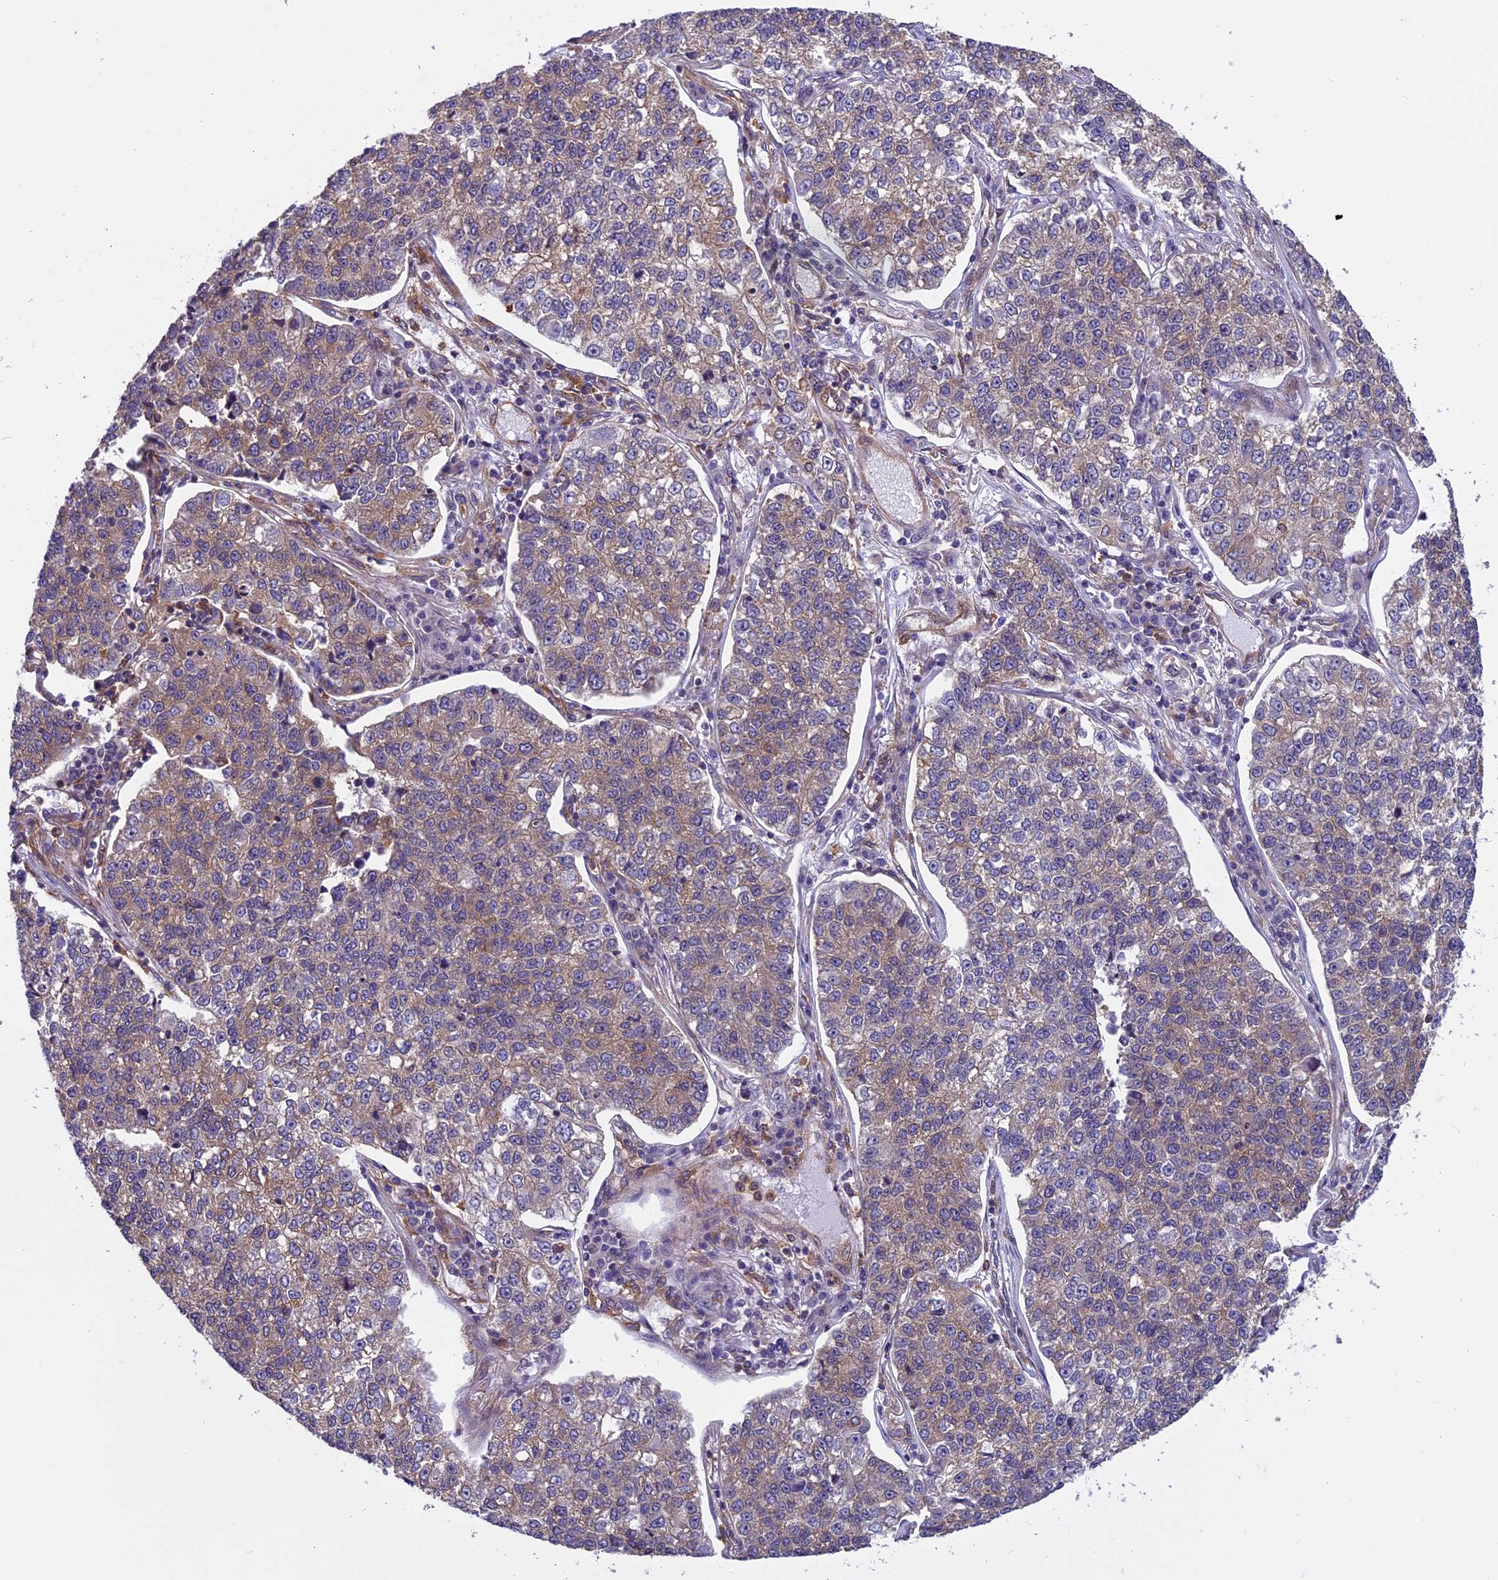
{"staining": {"intensity": "moderate", "quantity": "25%-75%", "location": "cytoplasmic/membranous"}, "tissue": "lung cancer", "cell_type": "Tumor cells", "image_type": "cancer", "snomed": [{"axis": "morphology", "description": "Adenocarcinoma, NOS"}, {"axis": "topography", "description": "Lung"}], "caption": "Protein positivity by immunohistochemistry reveals moderate cytoplasmic/membranous staining in about 25%-75% of tumor cells in lung cancer.", "gene": "EHBP1L1", "patient": {"sex": "male", "age": 49}}